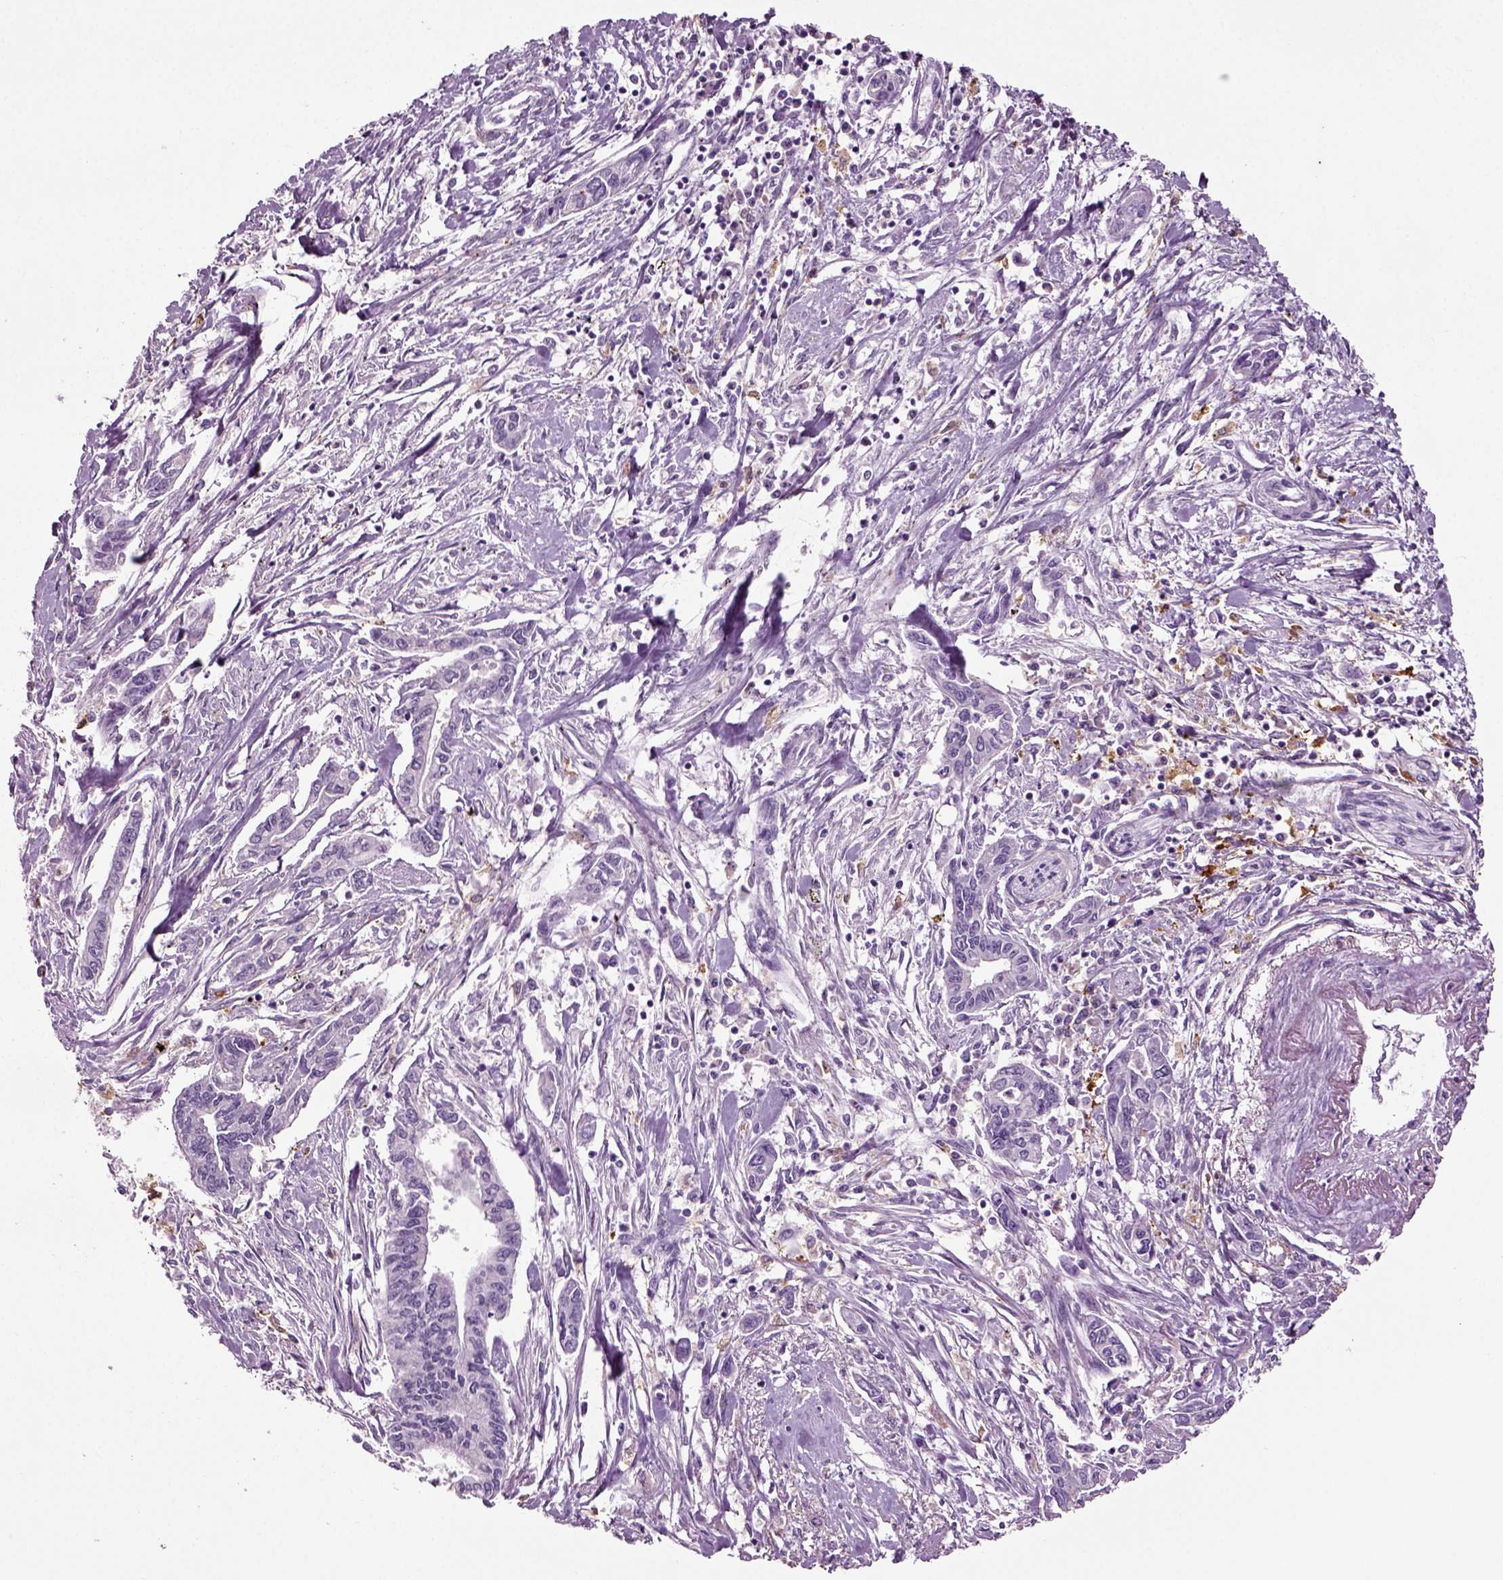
{"staining": {"intensity": "negative", "quantity": "none", "location": "none"}, "tissue": "pancreatic cancer", "cell_type": "Tumor cells", "image_type": "cancer", "snomed": [{"axis": "morphology", "description": "Adenocarcinoma, NOS"}, {"axis": "topography", "description": "Pancreas"}], "caption": "A histopathology image of human pancreatic cancer is negative for staining in tumor cells.", "gene": "DNAH10", "patient": {"sex": "male", "age": 60}}